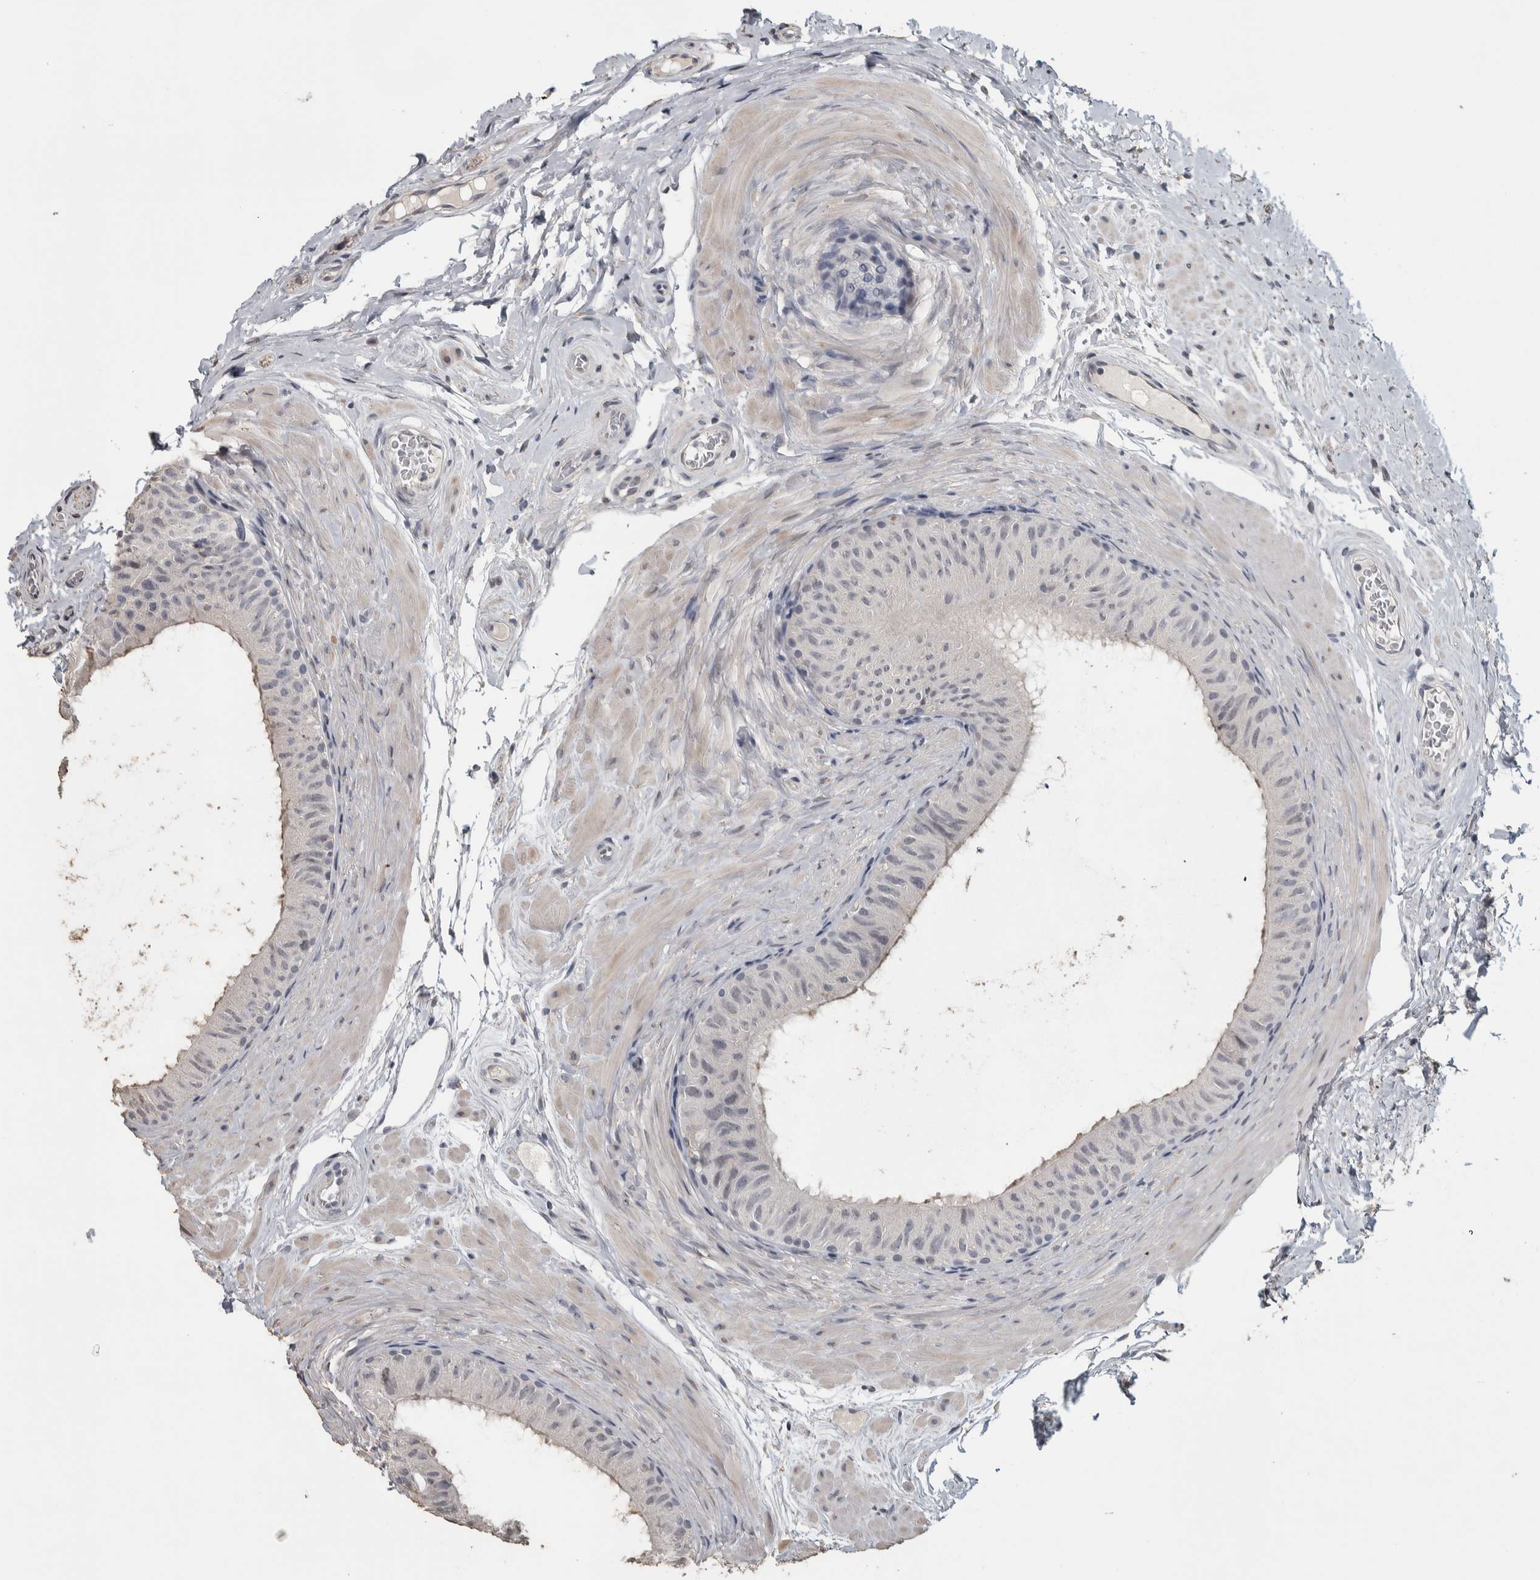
{"staining": {"intensity": "weak", "quantity": "<25%", "location": "cytoplasmic/membranous"}, "tissue": "epididymis", "cell_type": "Glandular cells", "image_type": "normal", "snomed": [{"axis": "morphology", "description": "Normal tissue, NOS"}, {"axis": "topography", "description": "Epididymis"}], "caption": "Immunohistochemistry photomicrograph of benign epididymis: epididymis stained with DAB (3,3'-diaminobenzidine) shows no significant protein positivity in glandular cells.", "gene": "NECAB1", "patient": {"sex": "male", "age": 34}}